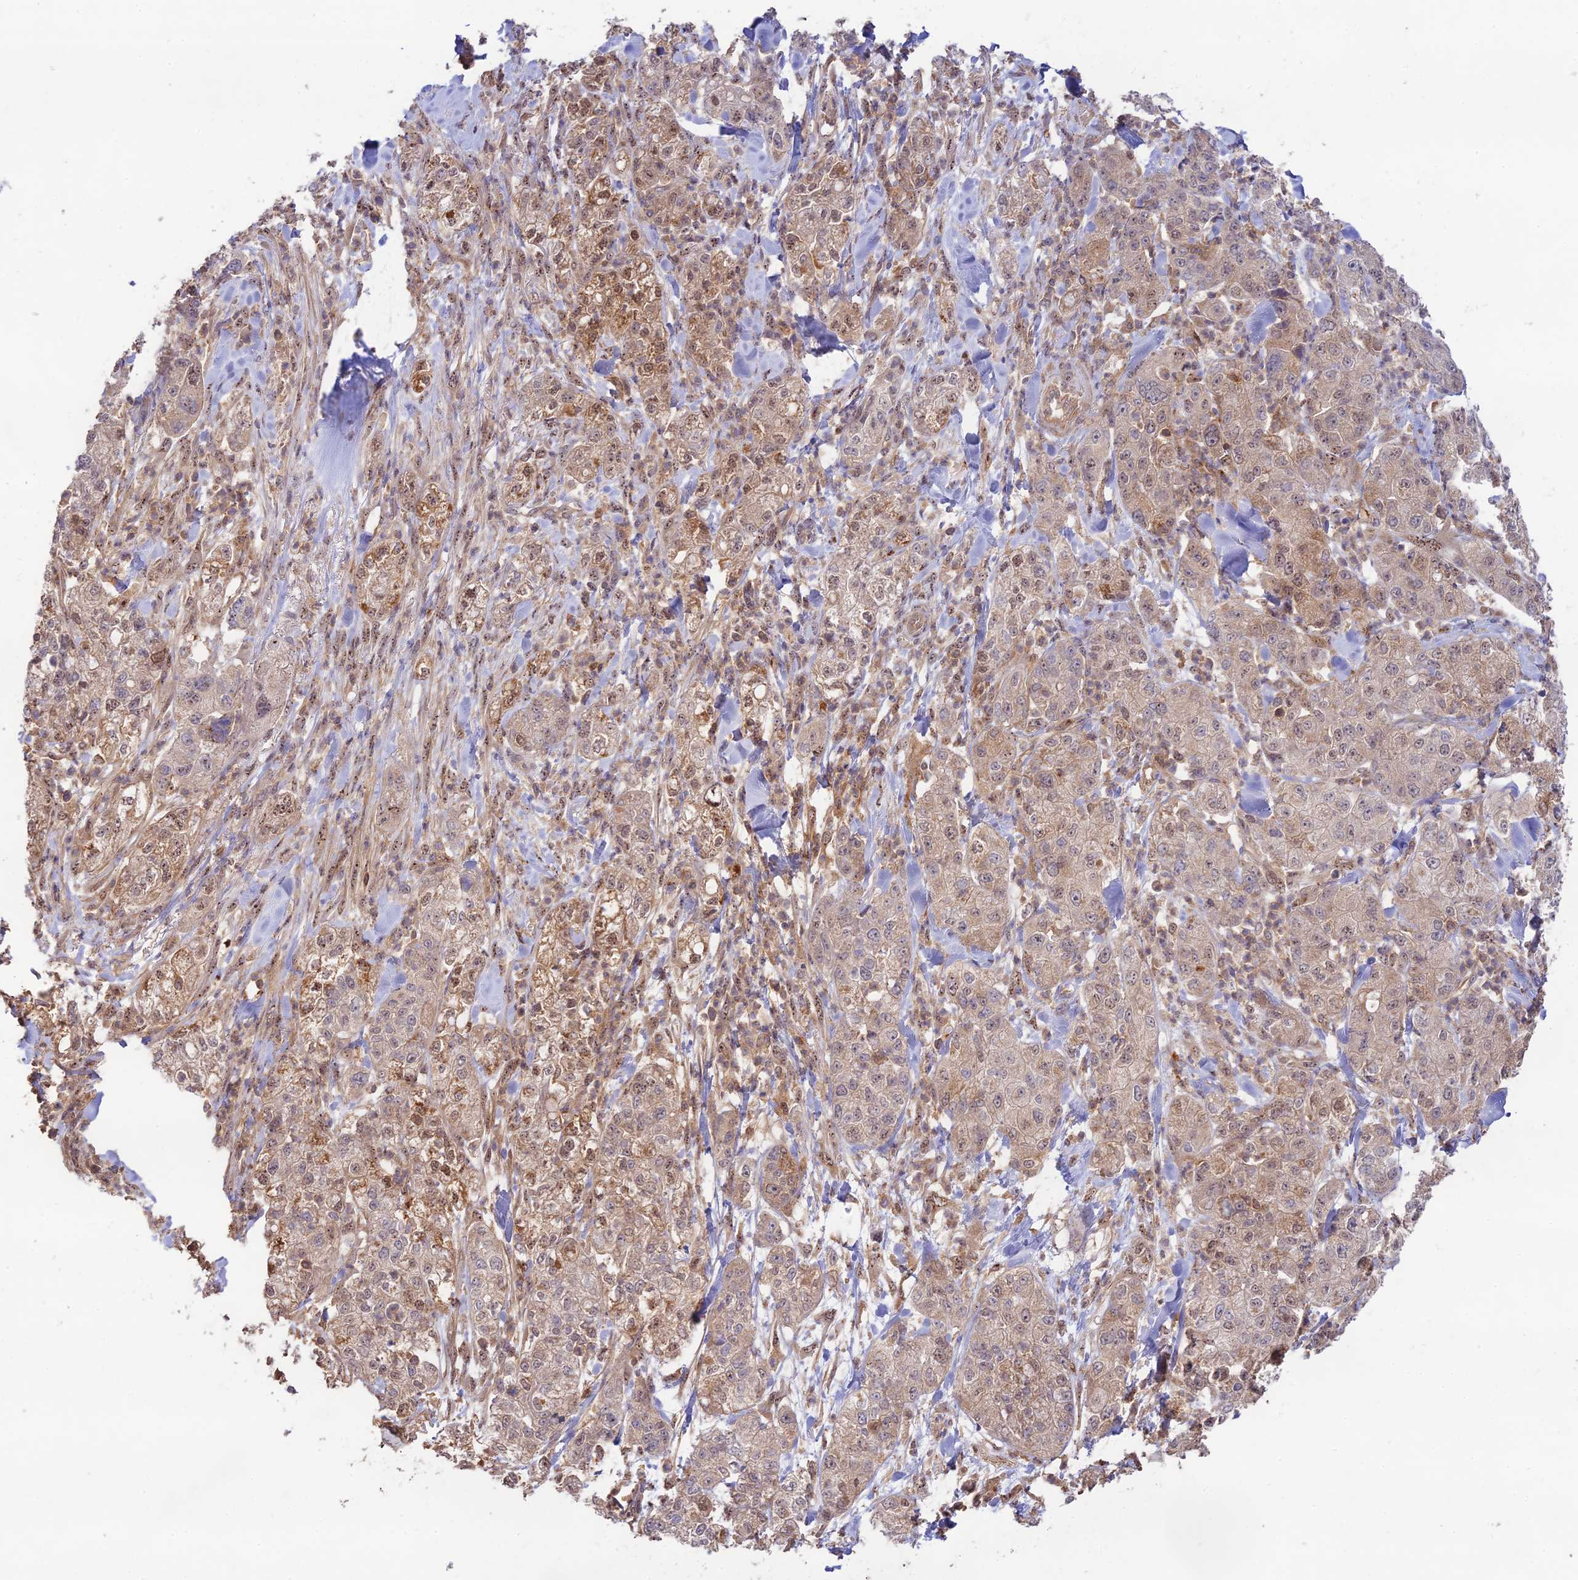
{"staining": {"intensity": "weak", "quantity": ">75%", "location": "cytoplasmic/membranous,nuclear"}, "tissue": "pancreatic cancer", "cell_type": "Tumor cells", "image_type": "cancer", "snomed": [{"axis": "morphology", "description": "Adenocarcinoma, NOS"}, {"axis": "topography", "description": "Pancreas"}], "caption": "Adenocarcinoma (pancreatic) tissue exhibits weak cytoplasmic/membranous and nuclear positivity in approximately >75% of tumor cells", "gene": "CLCF1", "patient": {"sex": "female", "age": 78}}